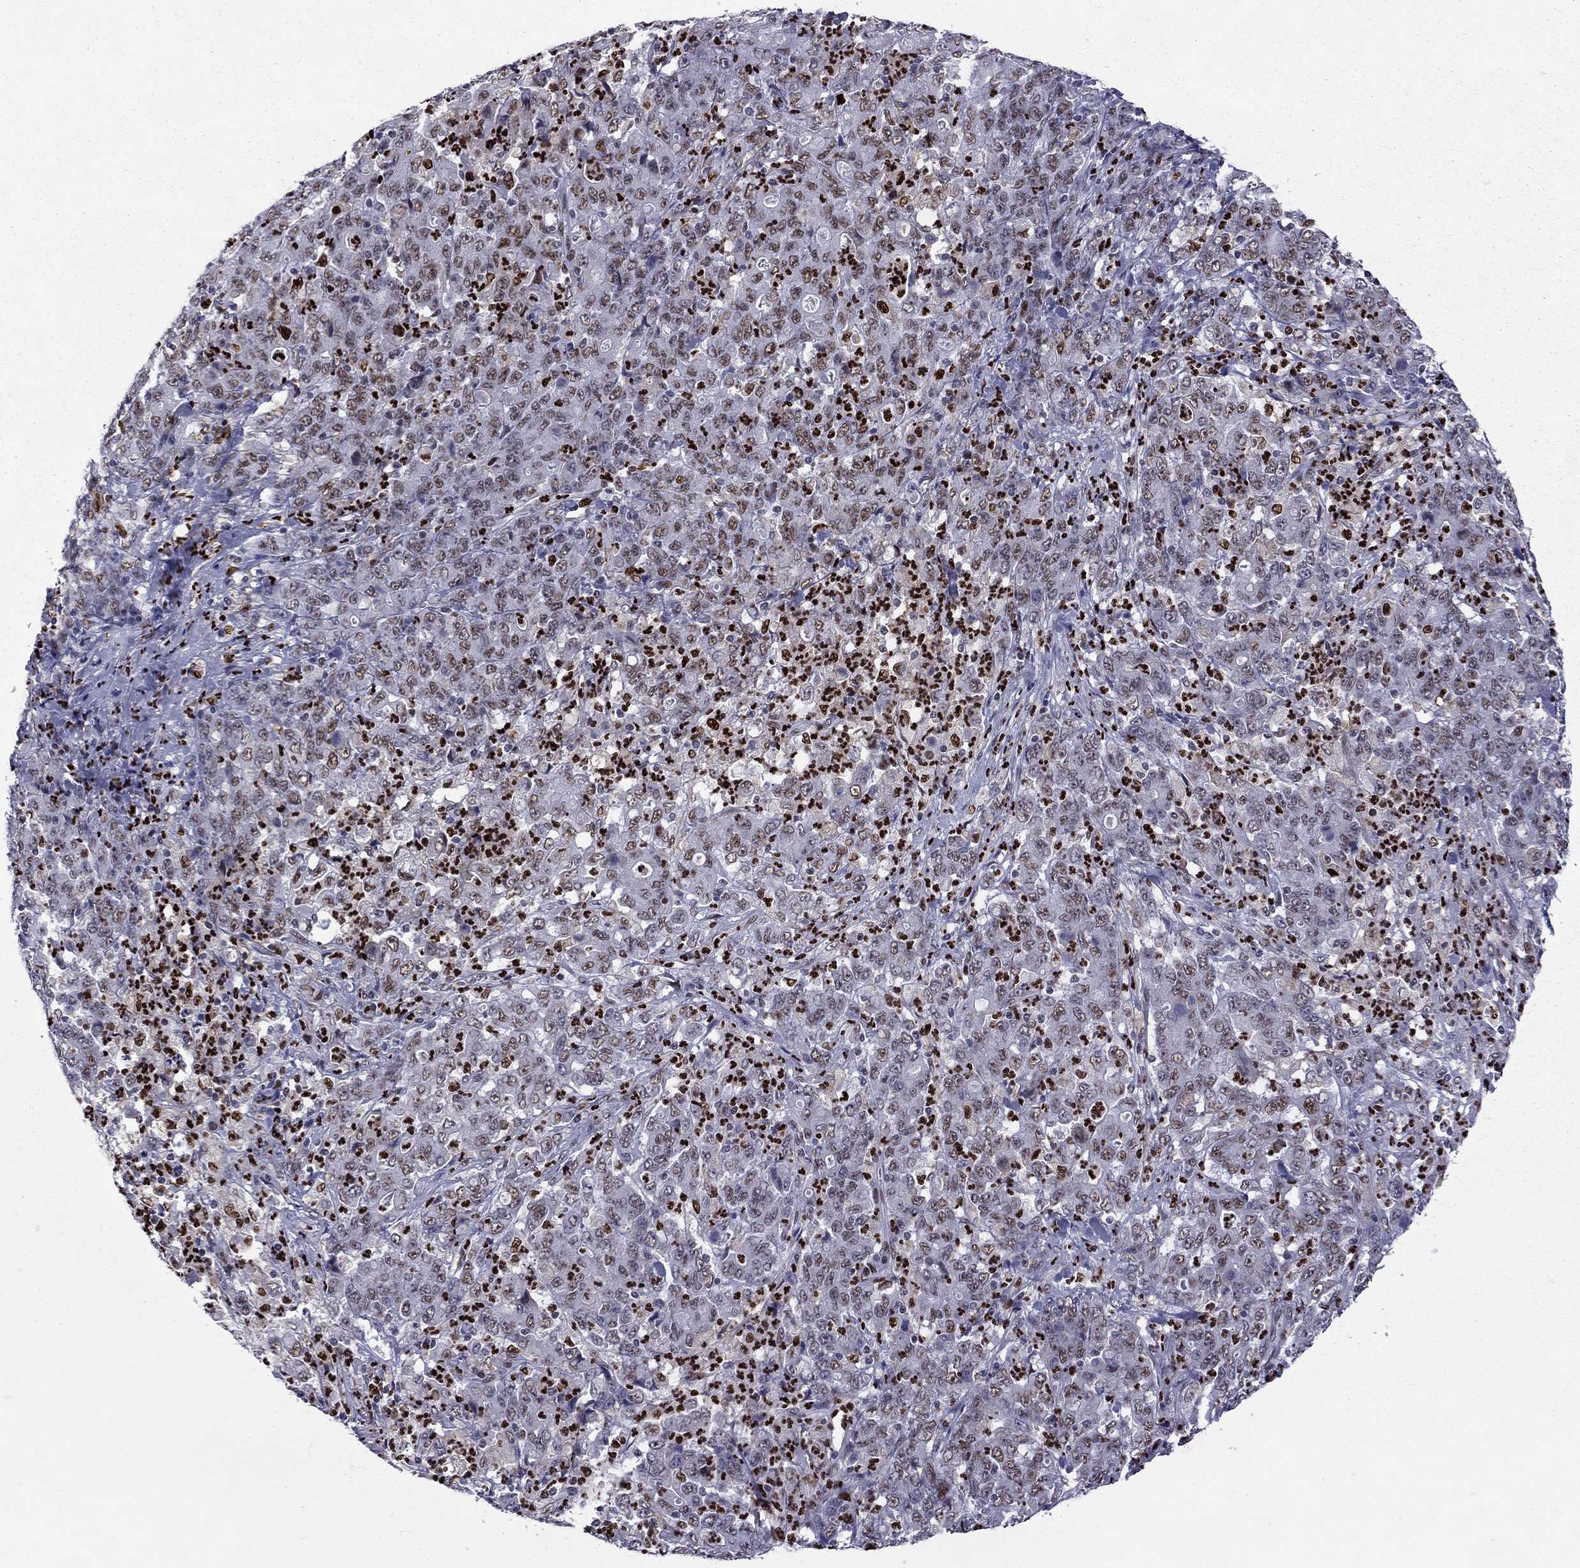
{"staining": {"intensity": "moderate", "quantity": ">75%", "location": "nuclear"}, "tissue": "stomach cancer", "cell_type": "Tumor cells", "image_type": "cancer", "snomed": [{"axis": "morphology", "description": "Adenocarcinoma, NOS"}, {"axis": "topography", "description": "Stomach, lower"}], "caption": "IHC (DAB (3,3'-diaminobenzidine)) staining of human stomach cancer (adenocarcinoma) demonstrates moderate nuclear protein expression in about >75% of tumor cells.", "gene": "PCGF3", "patient": {"sex": "female", "age": 71}}